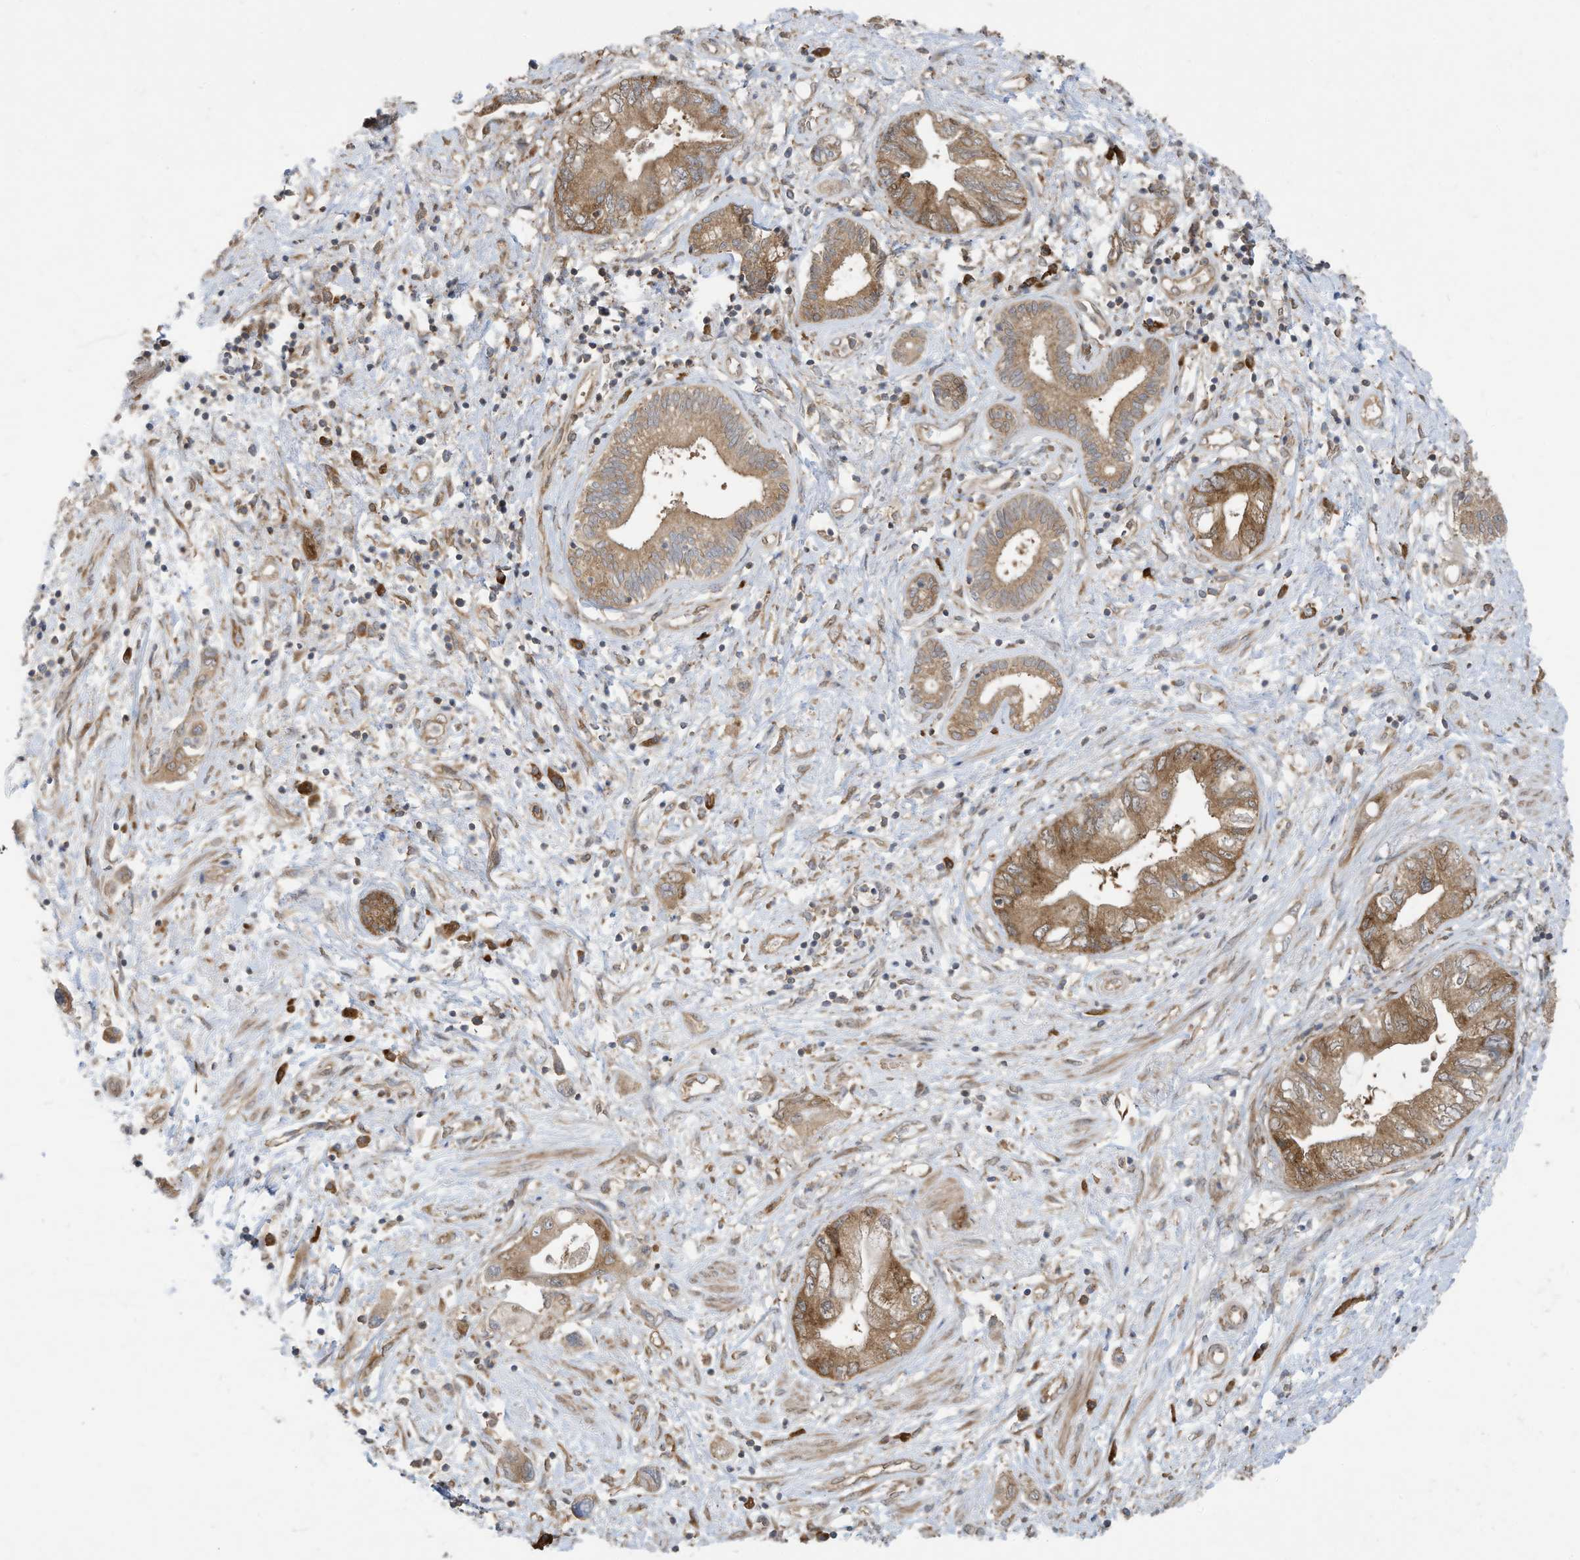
{"staining": {"intensity": "moderate", "quantity": ">75%", "location": "cytoplasmic/membranous"}, "tissue": "pancreatic cancer", "cell_type": "Tumor cells", "image_type": "cancer", "snomed": [{"axis": "morphology", "description": "Adenocarcinoma, NOS"}, {"axis": "topography", "description": "Pancreas"}], "caption": "An immunohistochemistry image of neoplastic tissue is shown. Protein staining in brown labels moderate cytoplasmic/membranous positivity in pancreatic cancer within tumor cells.", "gene": "USE1", "patient": {"sex": "female", "age": 73}}